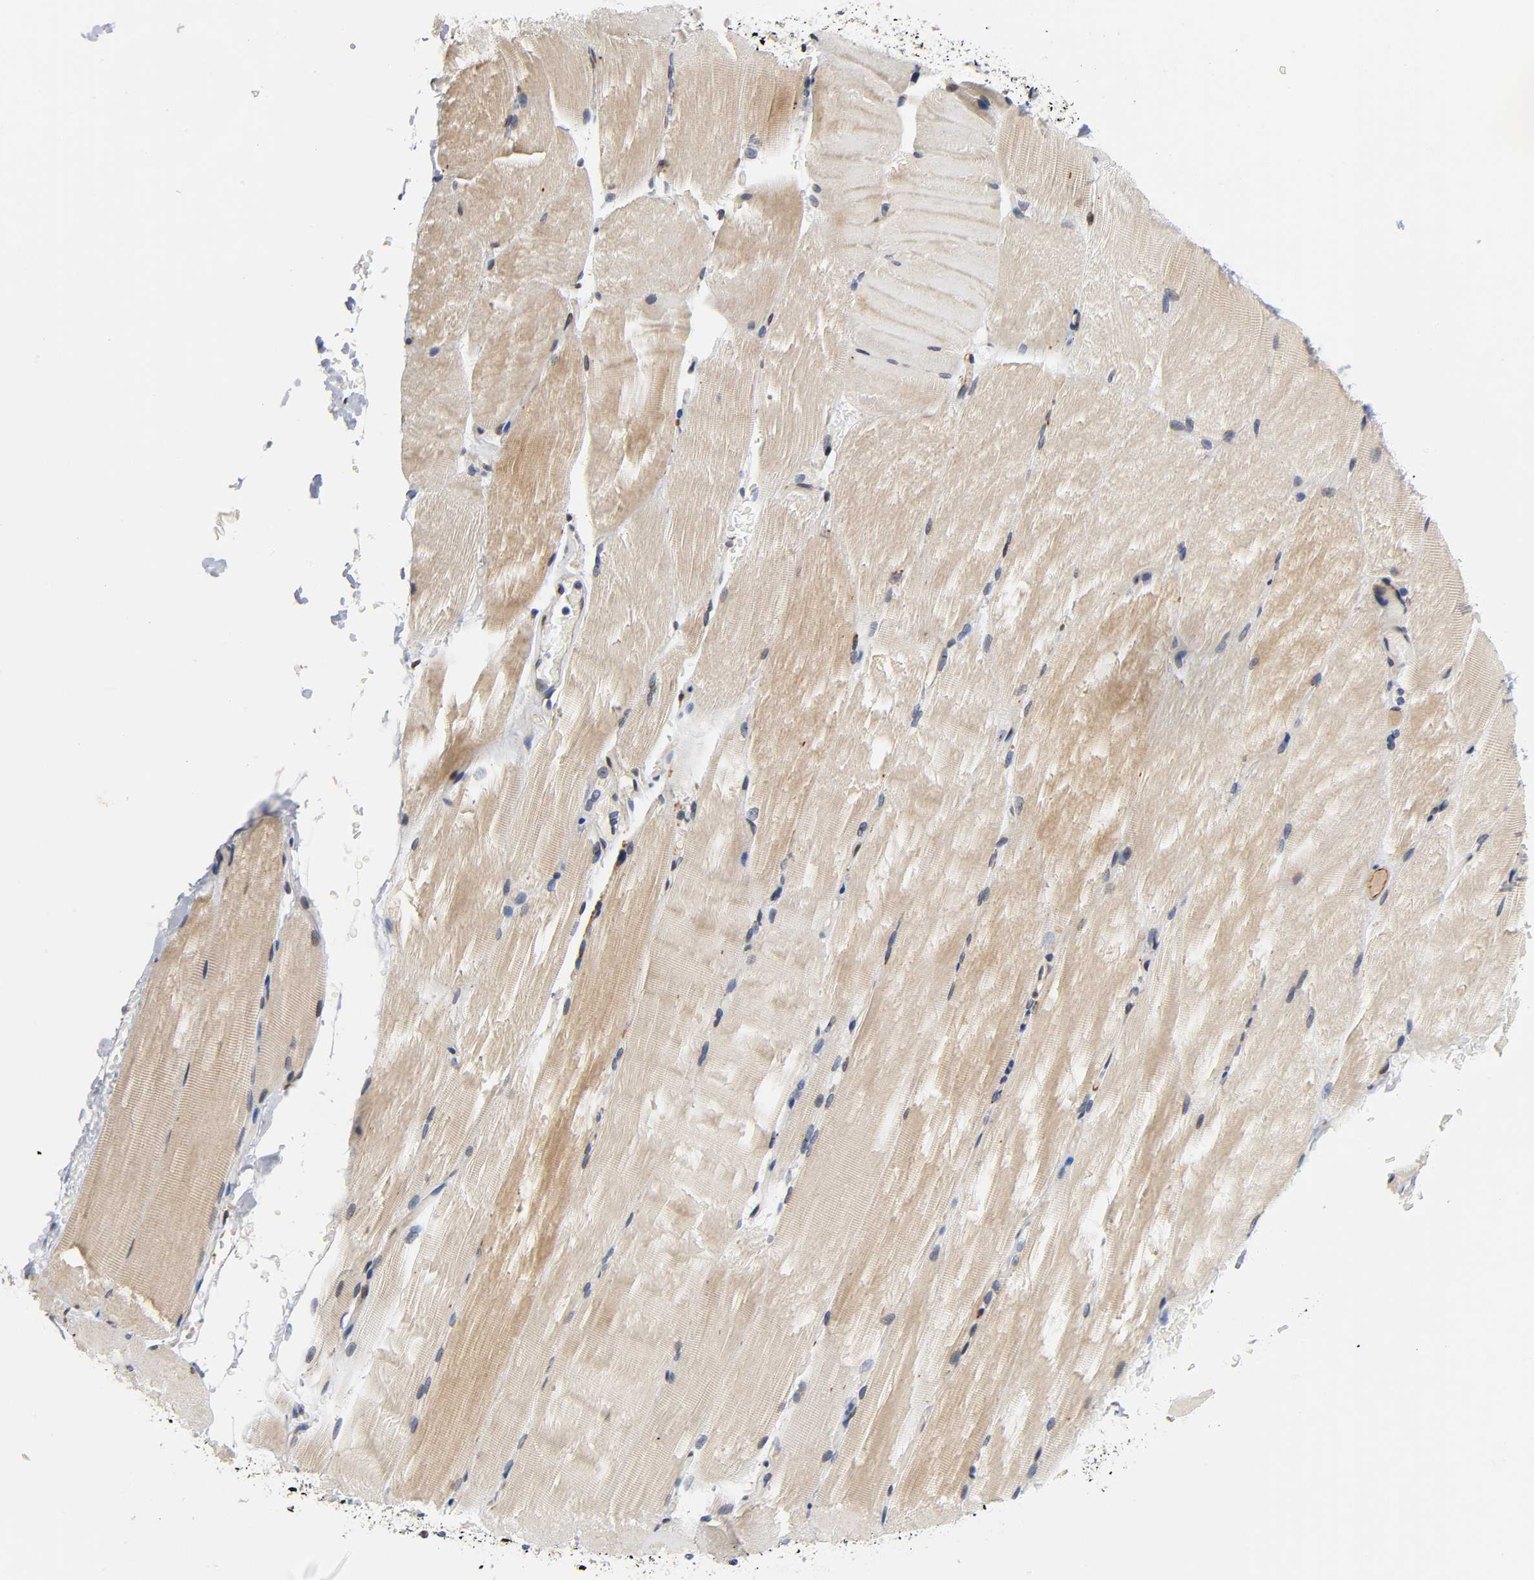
{"staining": {"intensity": "weak", "quantity": ">75%", "location": "cytoplasmic/membranous"}, "tissue": "skeletal muscle", "cell_type": "Myocytes", "image_type": "normal", "snomed": [{"axis": "morphology", "description": "Normal tissue, NOS"}, {"axis": "topography", "description": "Skeletal muscle"}, {"axis": "topography", "description": "Parathyroid gland"}], "caption": "Approximately >75% of myocytes in benign skeletal muscle exhibit weak cytoplasmic/membranous protein positivity as visualized by brown immunohistochemical staining.", "gene": "ASB6", "patient": {"sex": "female", "age": 37}}